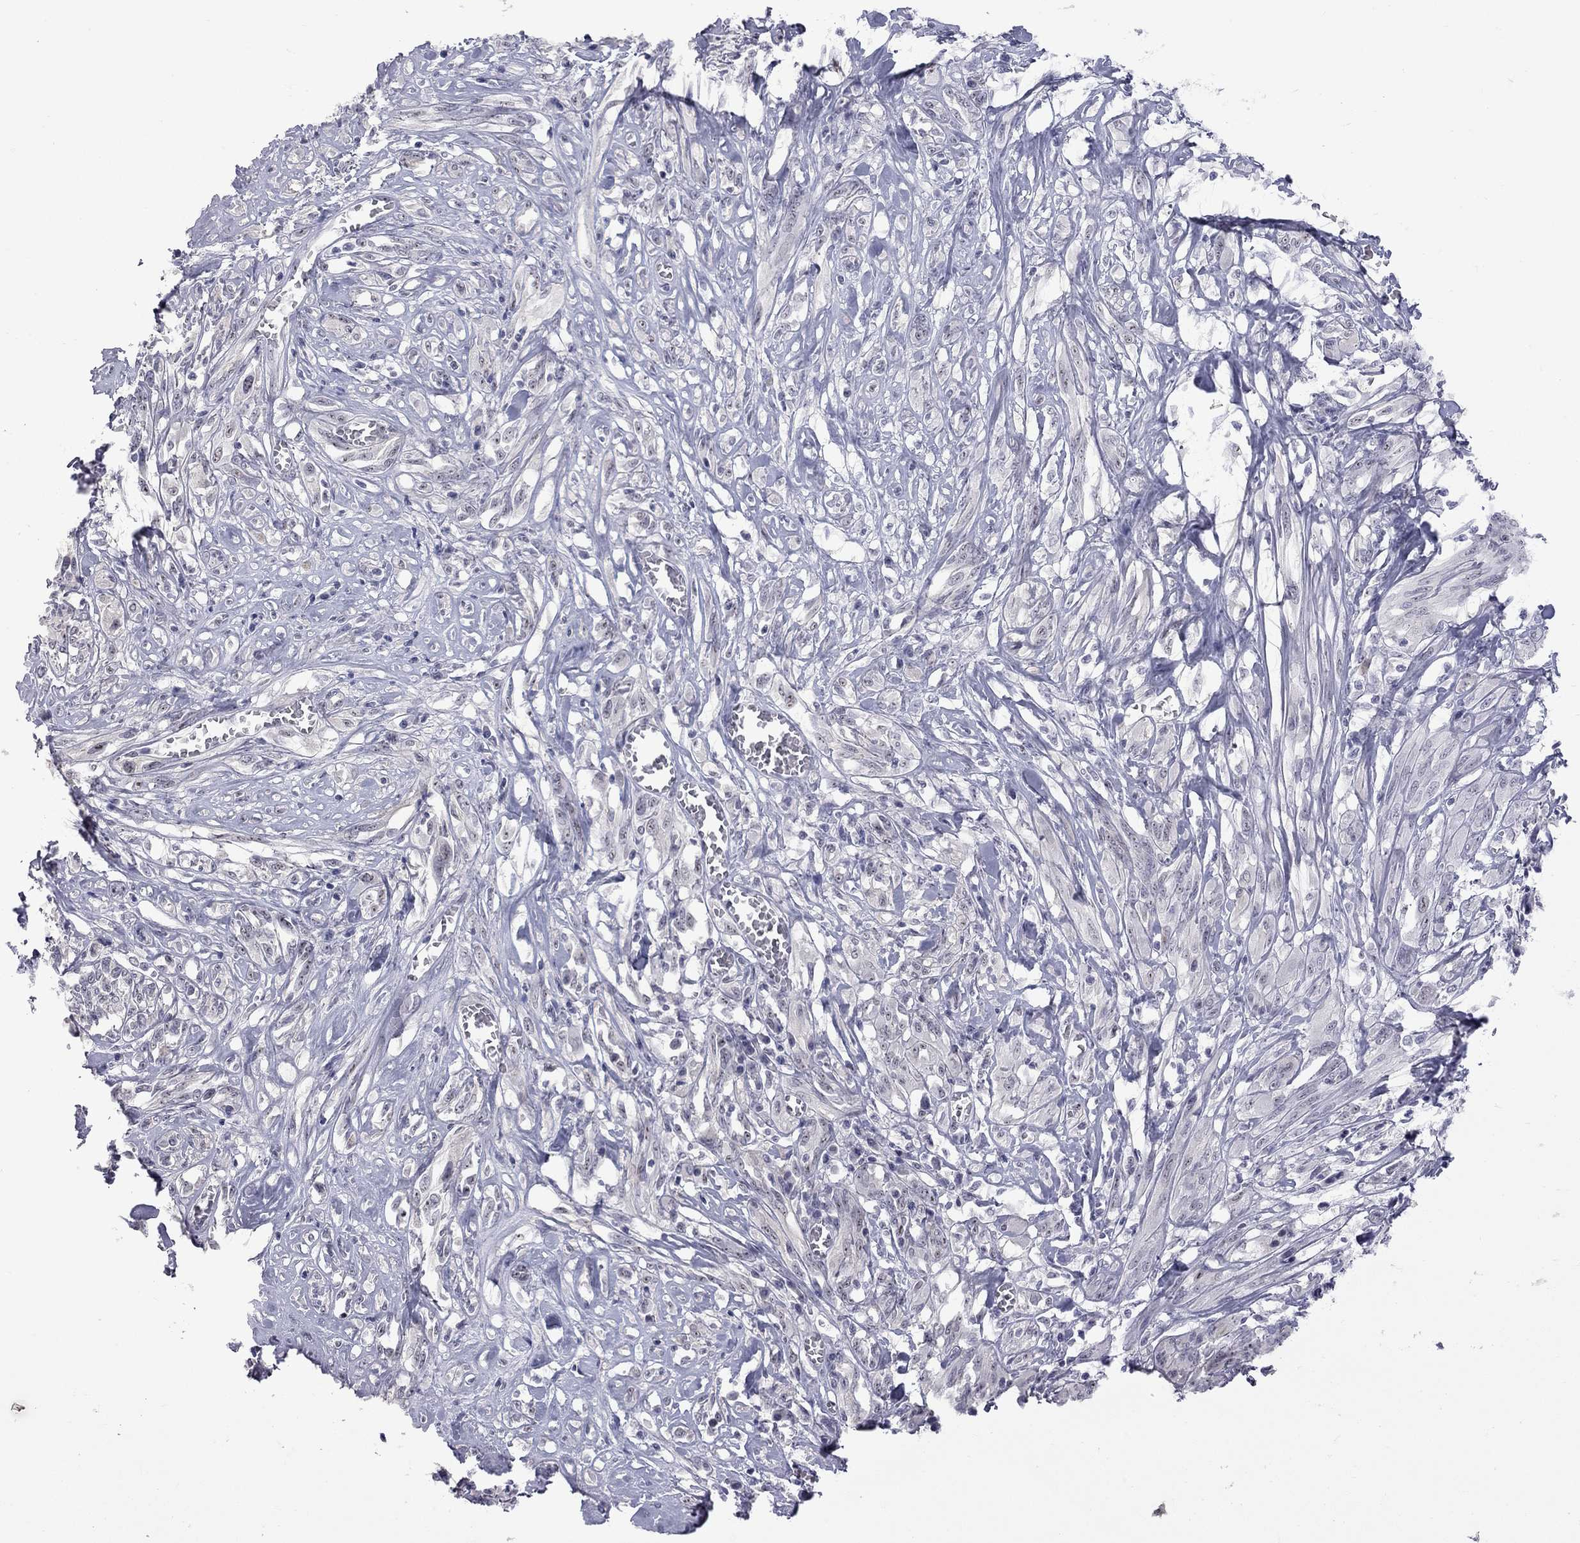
{"staining": {"intensity": "negative", "quantity": "none", "location": "none"}, "tissue": "melanoma", "cell_type": "Tumor cells", "image_type": "cancer", "snomed": [{"axis": "morphology", "description": "Malignant melanoma, NOS"}, {"axis": "topography", "description": "Skin"}], "caption": "Immunohistochemical staining of human malignant melanoma exhibits no significant positivity in tumor cells.", "gene": "GSG1L", "patient": {"sex": "female", "age": 91}}